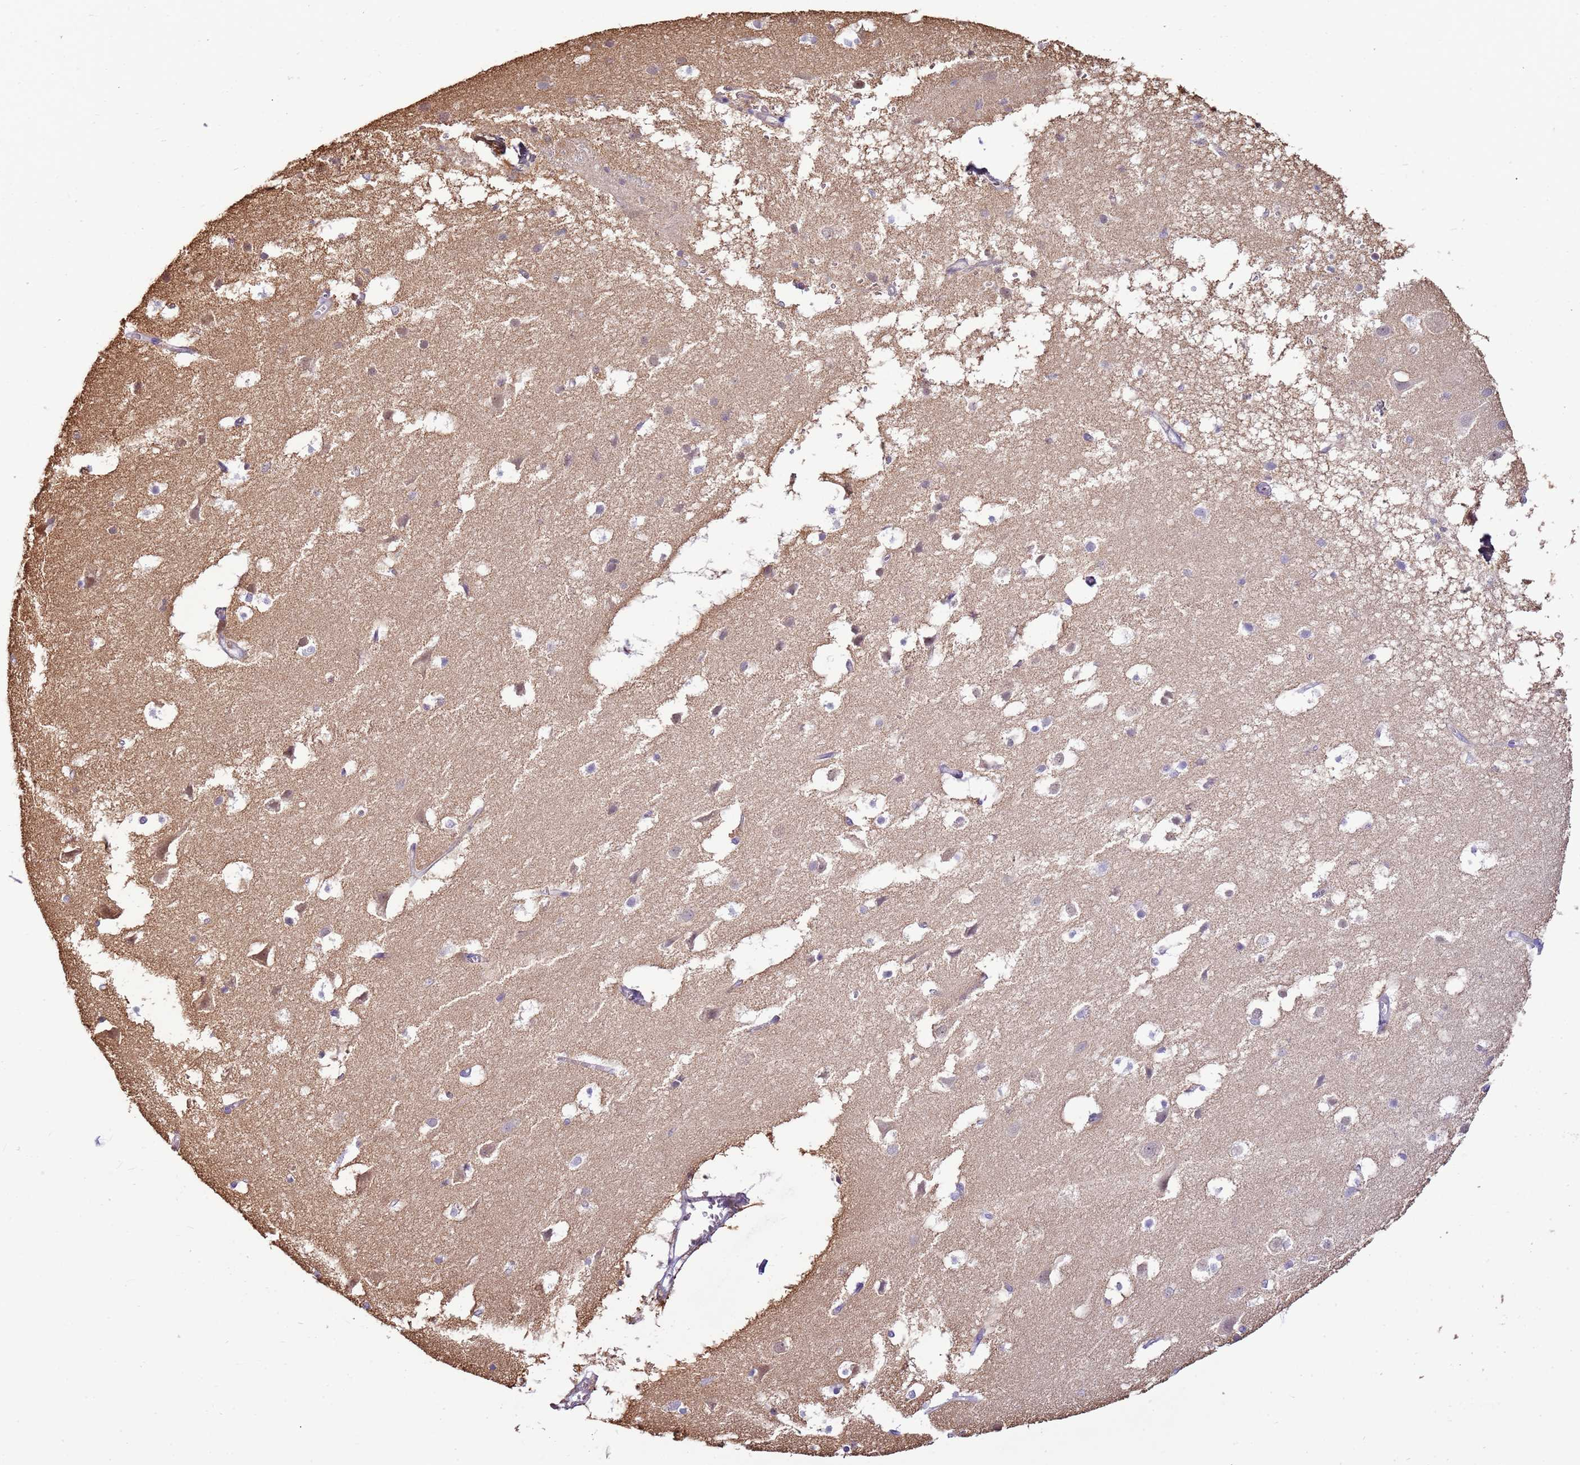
{"staining": {"intensity": "negative", "quantity": "none", "location": "none"}, "tissue": "cerebral cortex", "cell_type": "Endothelial cells", "image_type": "normal", "snomed": [{"axis": "morphology", "description": "Normal tissue, NOS"}, {"axis": "topography", "description": "Cerebral cortex"}], "caption": "DAB (3,3'-diaminobenzidine) immunohistochemical staining of normal human cerebral cortex demonstrates no significant positivity in endothelial cells. (DAB immunohistochemistry (IHC) visualized using brightfield microscopy, high magnification).", "gene": "CAPN7", "patient": {"sex": "male", "age": 54}}